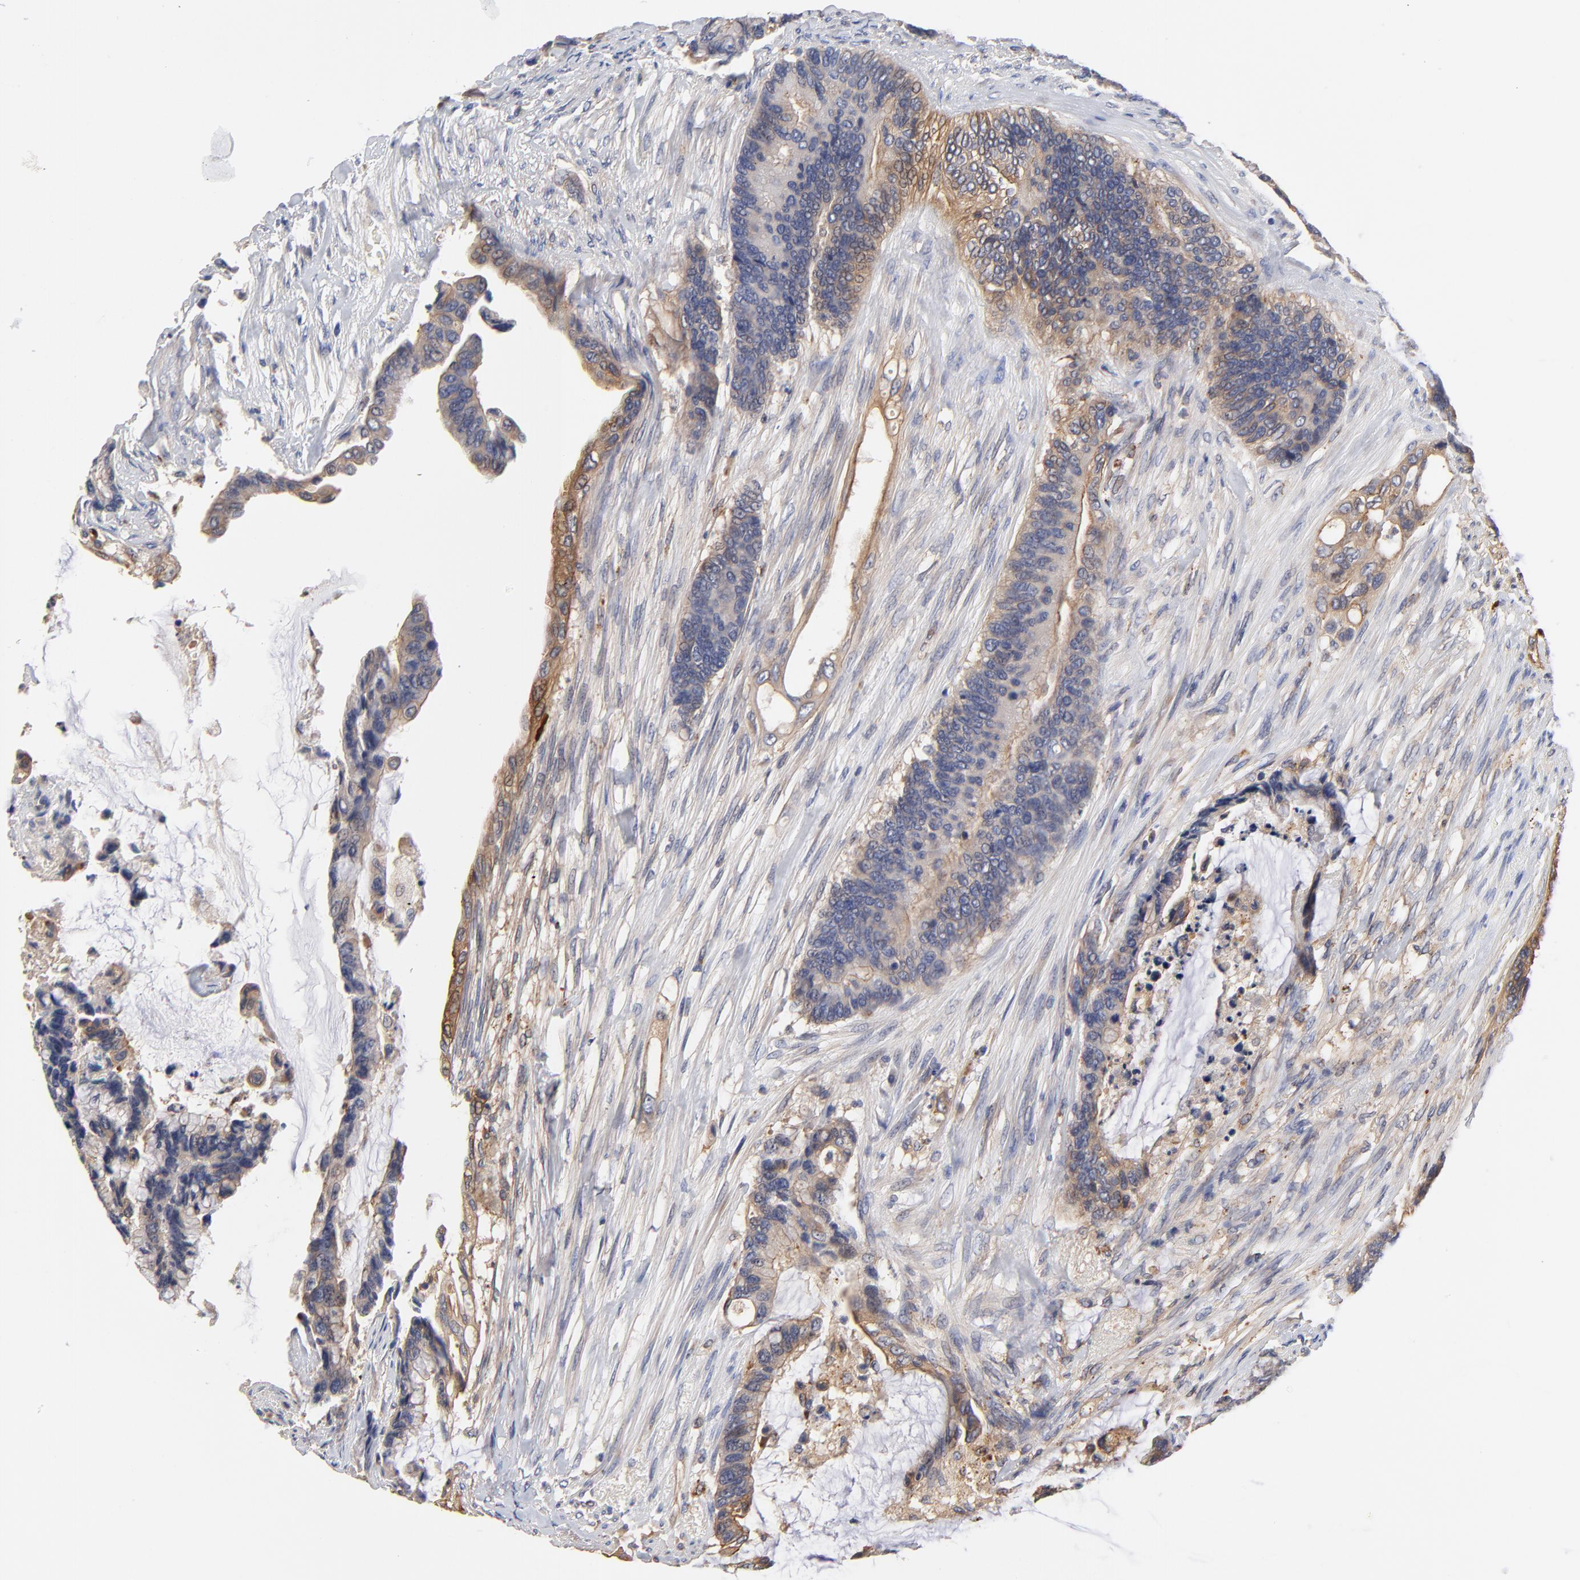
{"staining": {"intensity": "weak", "quantity": ">75%", "location": "cytoplasmic/membranous"}, "tissue": "colorectal cancer", "cell_type": "Tumor cells", "image_type": "cancer", "snomed": [{"axis": "morphology", "description": "Adenocarcinoma, NOS"}, {"axis": "topography", "description": "Rectum"}], "caption": "About >75% of tumor cells in human colorectal cancer (adenocarcinoma) demonstrate weak cytoplasmic/membranous protein expression as visualized by brown immunohistochemical staining.", "gene": "FBXL2", "patient": {"sex": "female", "age": 59}}